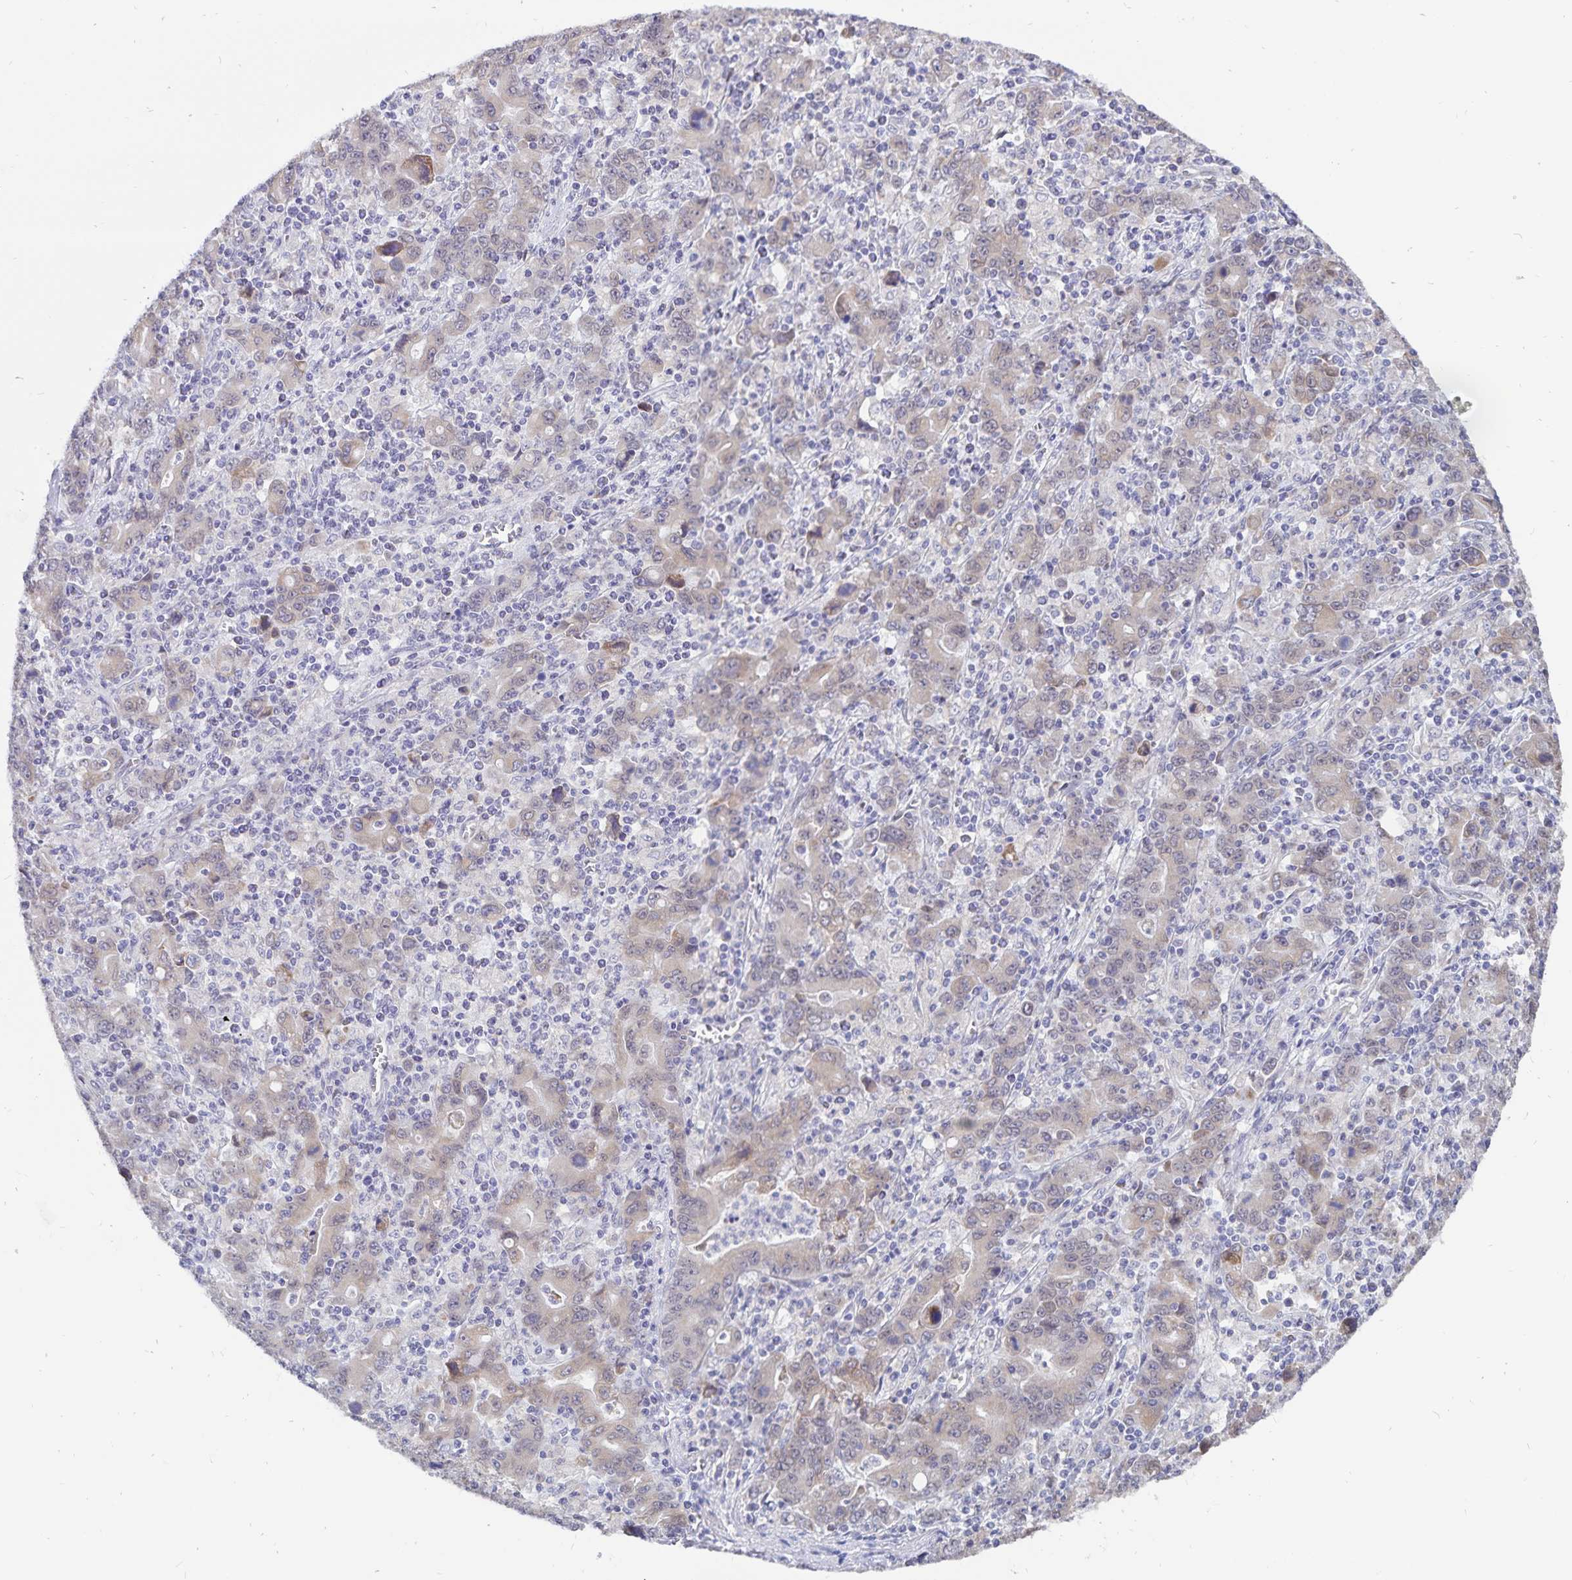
{"staining": {"intensity": "negative", "quantity": "none", "location": "none"}, "tissue": "stomach cancer", "cell_type": "Tumor cells", "image_type": "cancer", "snomed": [{"axis": "morphology", "description": "Adenocarcinoma, NOS"}, {"axis": "topography", "description": "Stomach, upper"}], "caption": "Immunohistochemical staining of stomach cancer exhibits no significant staining in tumor cells. (Stains: DAB (3,3'-diaminobenzidine) immunohistochemistry (IHC) with hematoxylin counter stain, Microscopy: brightfield microscopy at high magnification).", "gene": "ATP2A2", "patient": {"sex": "male", "age": 69}}